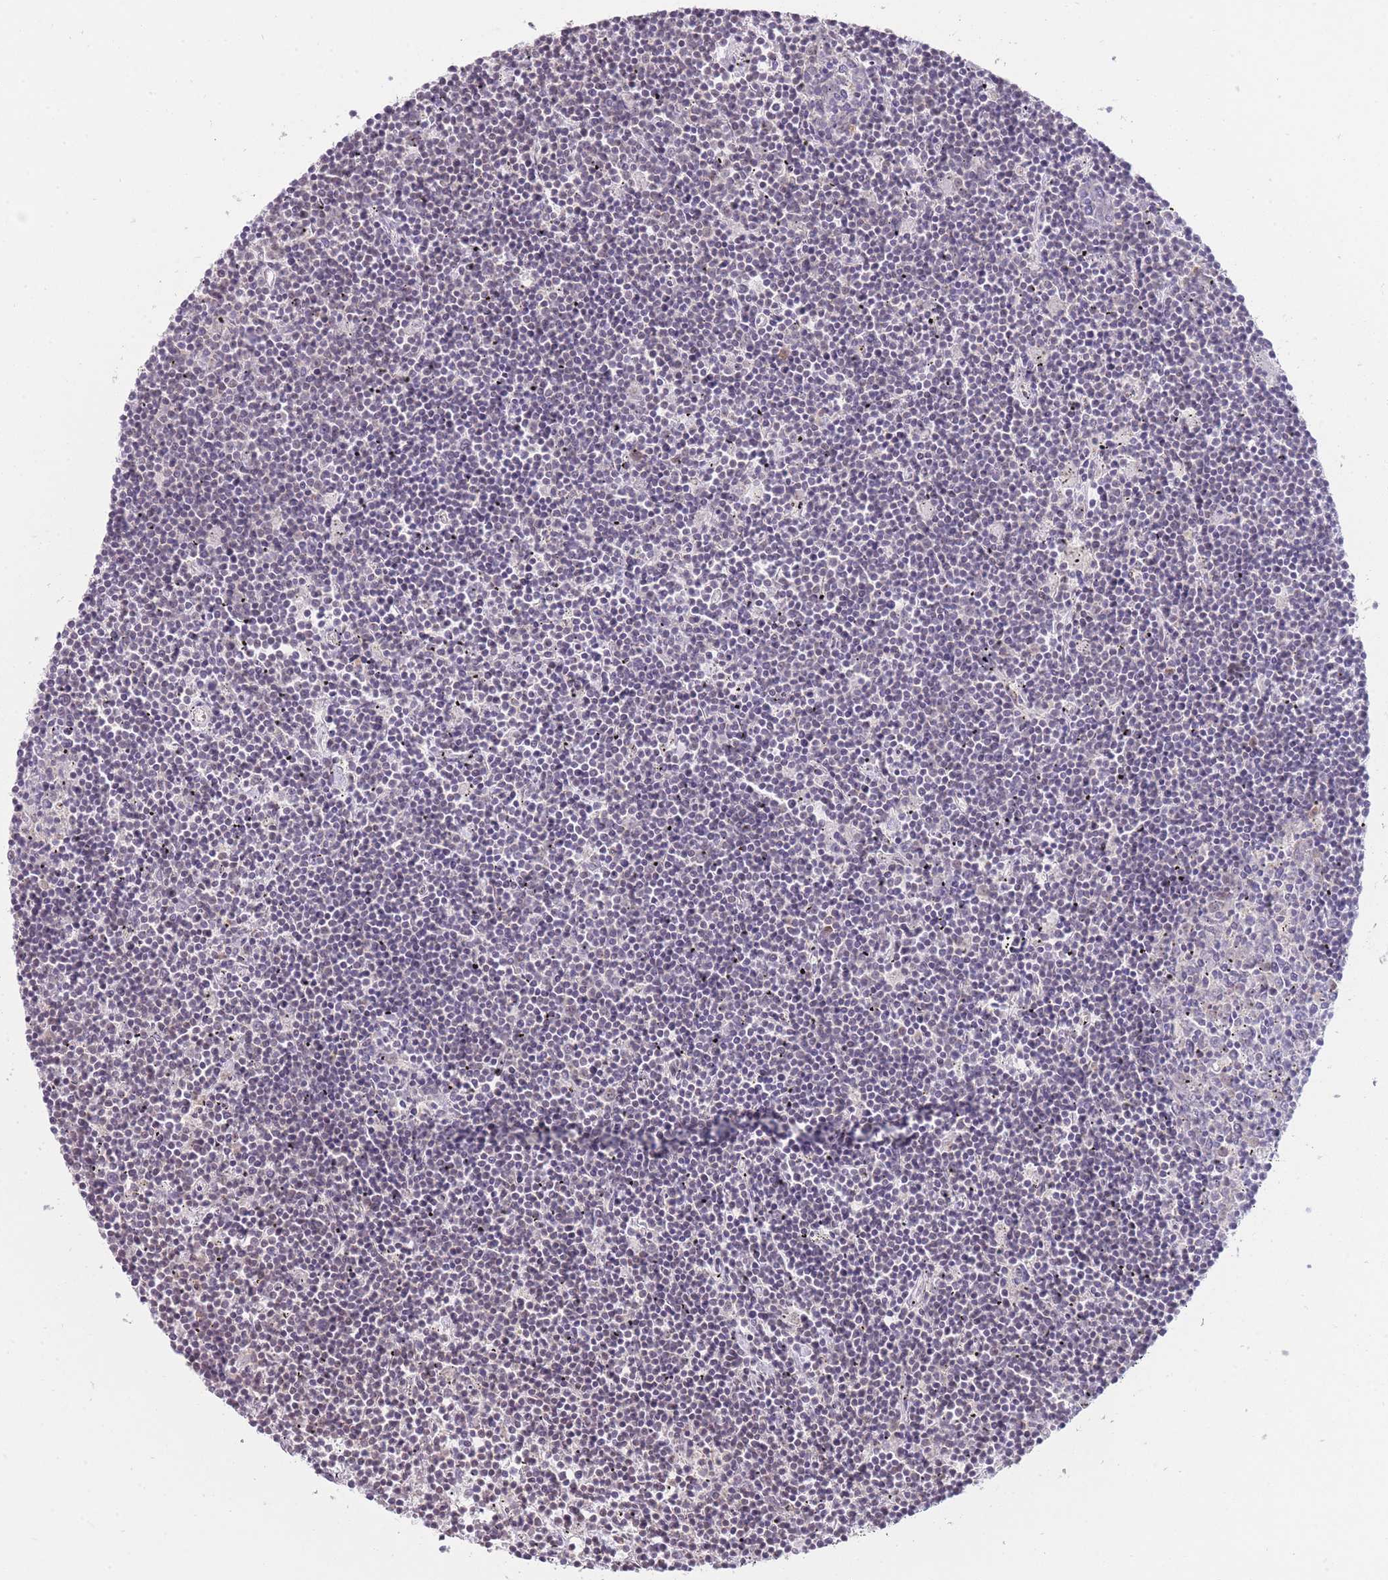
{"staining": {"intensity": "negative", "quantity": "none", "location": "none"}, "tissue": "lymphoma", "cell_type": "Tumor cells", "image_type": "cancer", "snomed": [{"axis": "morphology", "description": "Malignant lymphoma, non-Hodgkin's type, Low grade"}, {"axis": "topography", "description": "Spleen"}], "caption": "There is no significant staining in tumor cells of lymphoma.", "gene": "NELL1", "patient": {"sex": "male", "age": 76}}